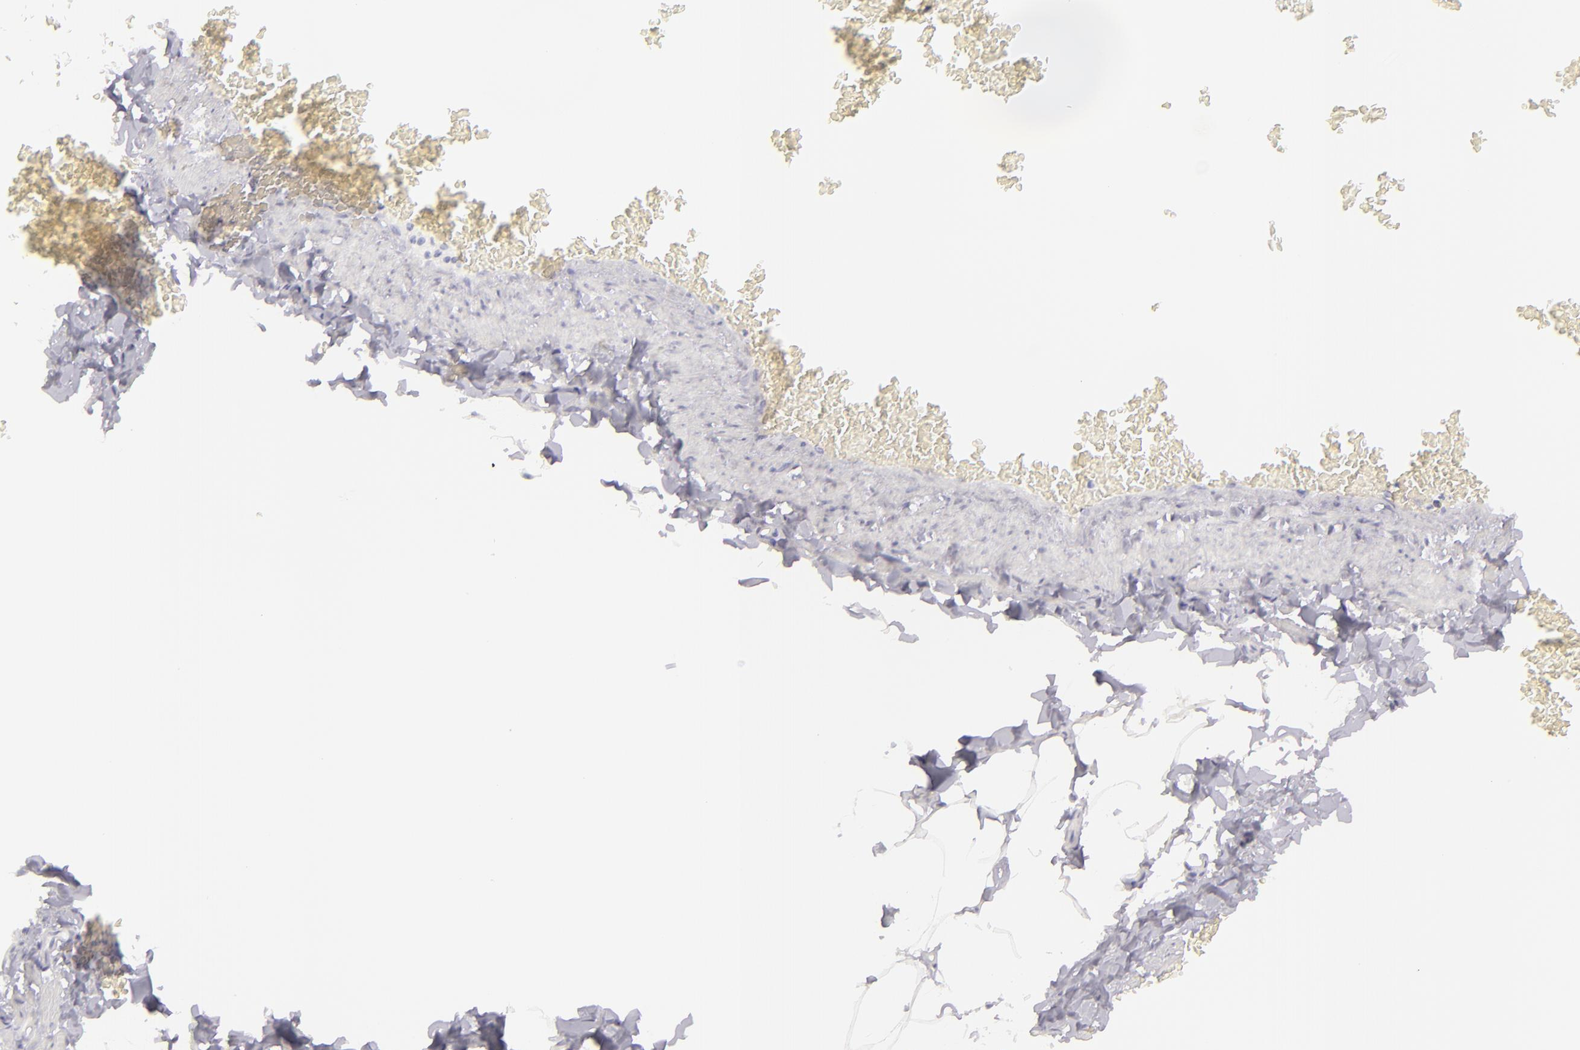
{"staining": {"intensity": "negative", "quantity": "none", "location": "none"}, "tissue": "adipose tissue", "cell_type": "Adipocytes", "image_type": "normal", "snomed": [{"axis": "morphology", "description": "Normal tissue, NOS"}, {"axis": "topography", "description": "Vascular tissue"}], "caption": "Immunohistochemistry micrograph of unremarkable adipose tissue: adipose tissue stained with DAB (3,3'-diaminobenzidine) exhibits no significant protein expression in adipocytes. Brightfield microscopy of immunohistochemistry stained with DAB (brown) and hematoxylin (blue), captured at high magnification.", "gene": "DLG4", "patient": {"sex": "male", "age": 41}}